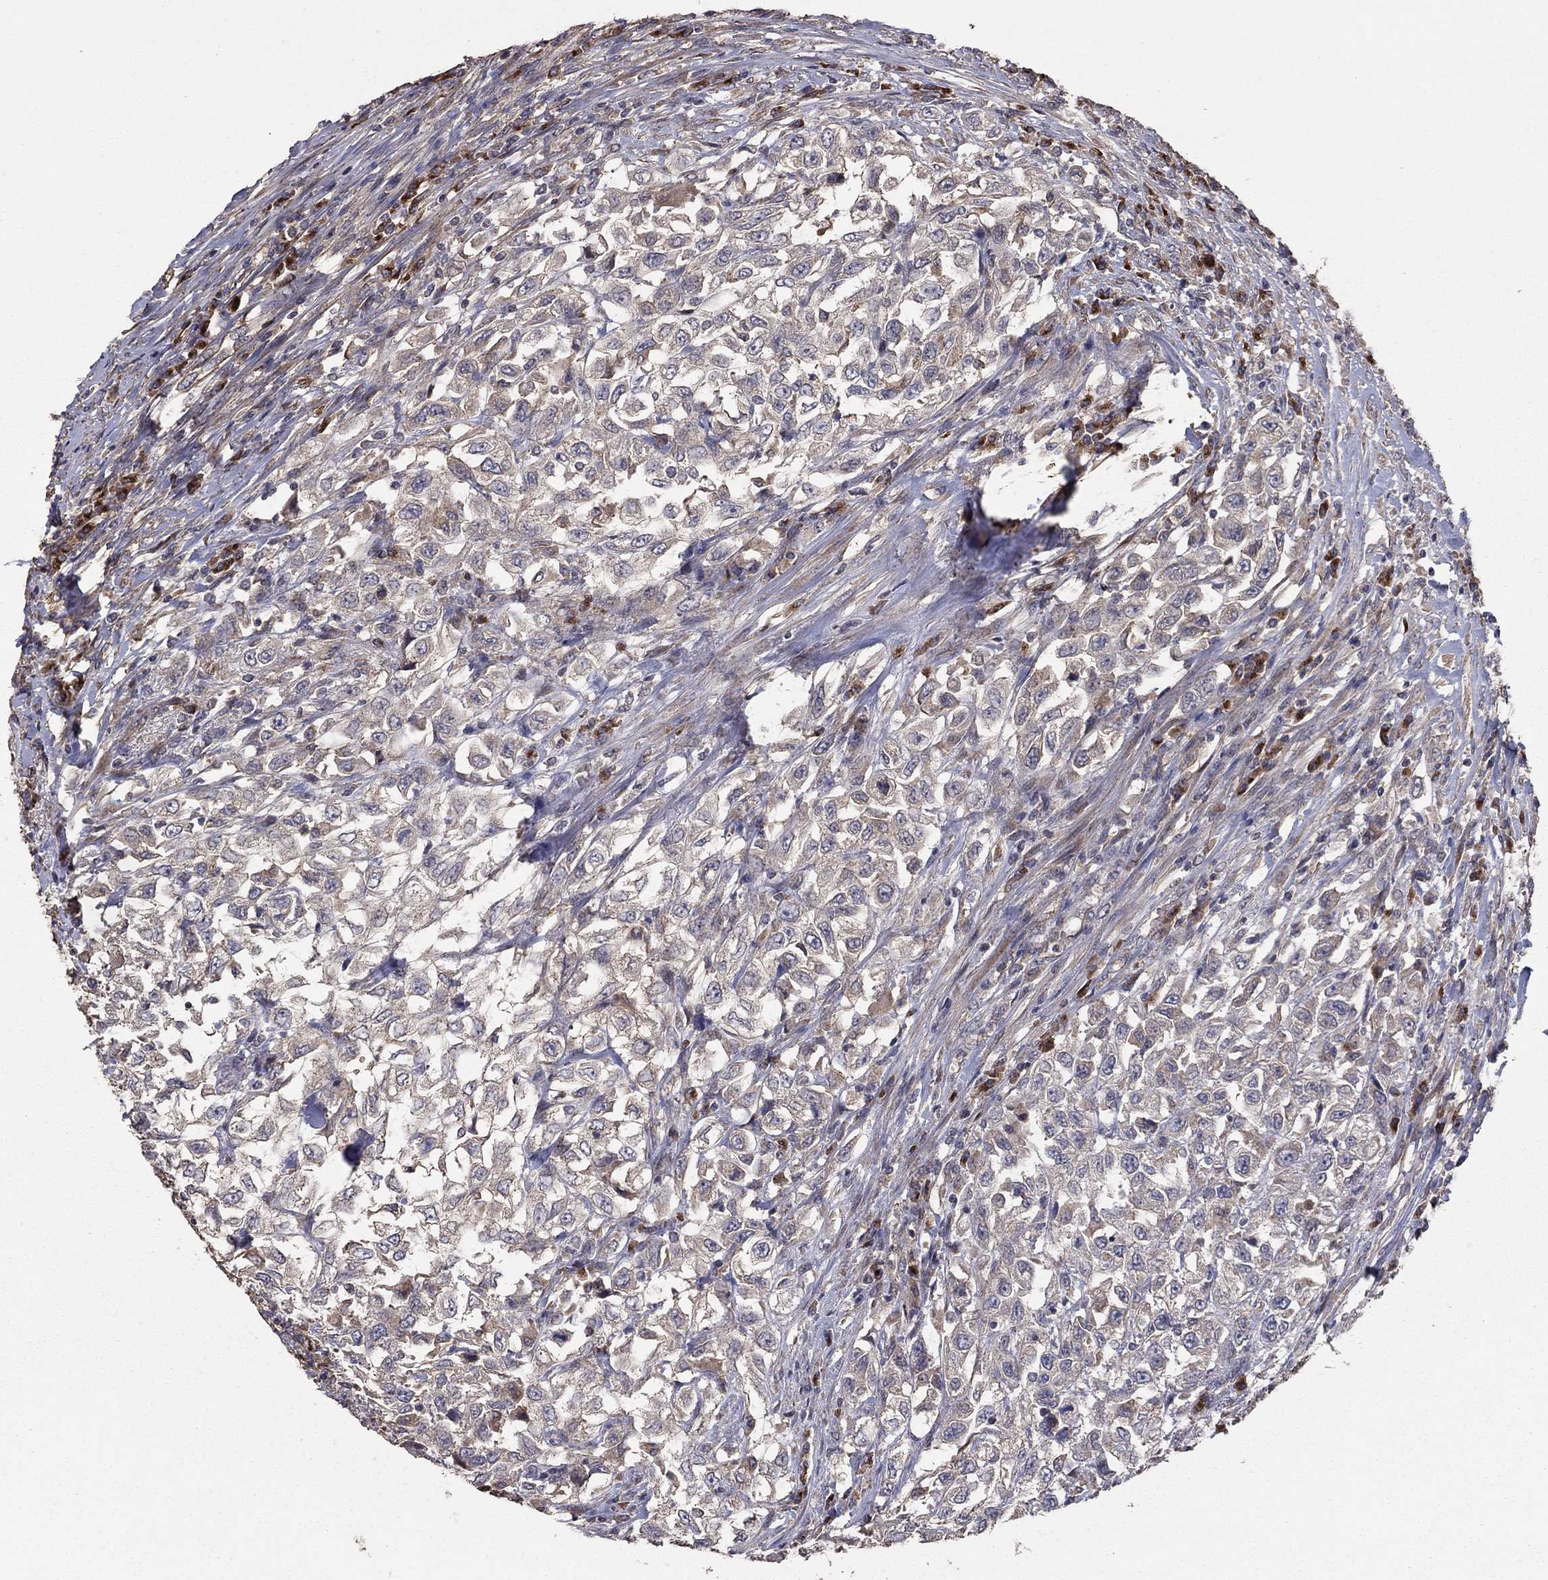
{"staining": {"intensity": "negative", "quantity": "none", "location": "none"}, "tissue": "urothelial cancer", "cell_type": "Tumor cells", "image_type": "cancer", "snomed": [{"axis": "morphology", "description": "Urothelial carcinoma, High grade"}, {"axis": "topography", "description": "Urinary bladder"}], "caption": "High power microscopy photomicrograph of an immunohistochemistry (IHC) micrograph of high-grade urothelial carcinoma, revealing no significant positivity in tumor cells.", "gene": "FLT4", "patient": {"sex": "female", "age": 56}}